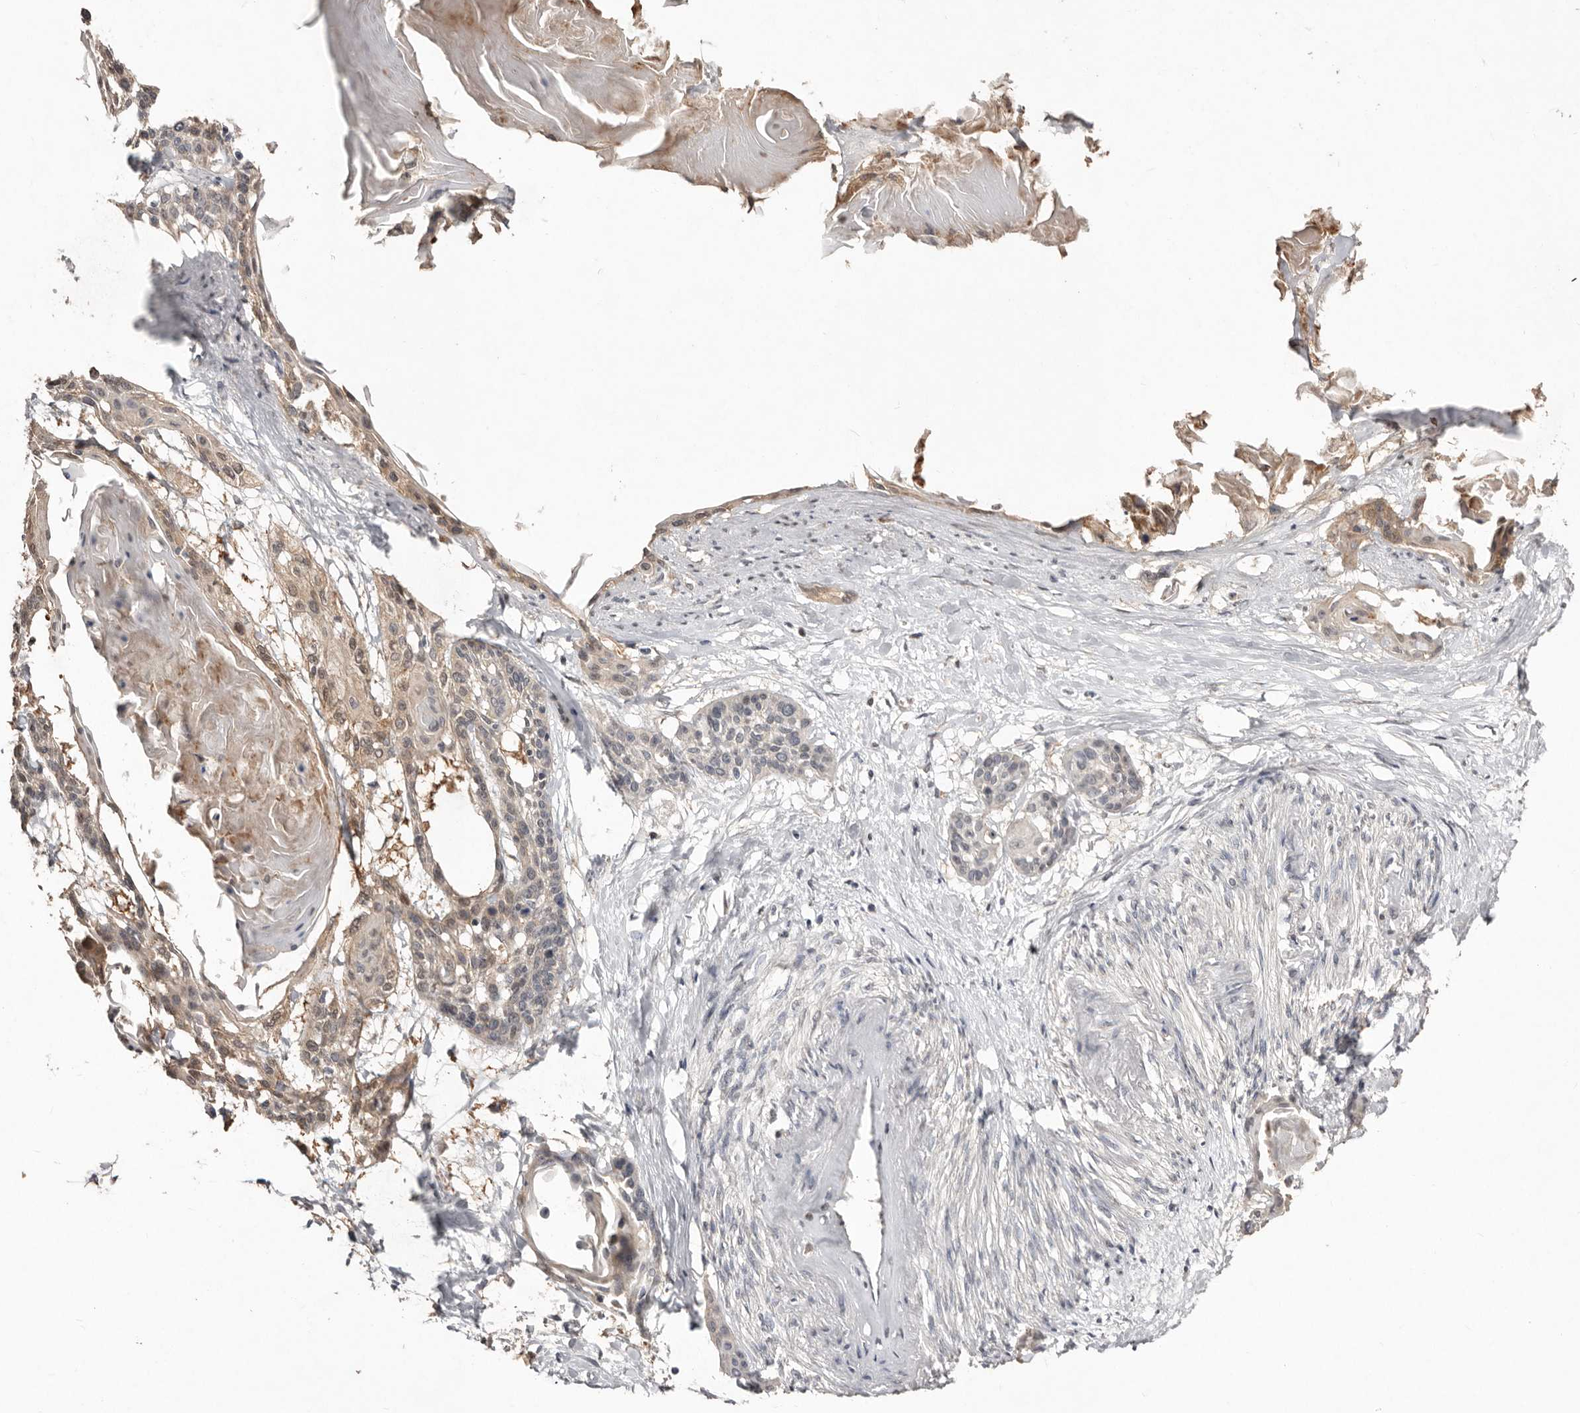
{"staining": {"intensity": "weak", "quantity": "<25%", "location": "cytoplasmic/membranous"}, "tissue": "cervical cancer", "cell_type": "Tumor cells", "image_type": "cancer", "snomed": [{"axis": "morphology", "description": "Squamous cell carcinoma, NOS"}, {"axis": "topography", "description": "Cervix"}], "caption": "Tumor cells show no significant protein expression in cervical squamous cell carcinoma.", "gene": "SULT1E1", "patient": {"sex": "female", "age": 57}}